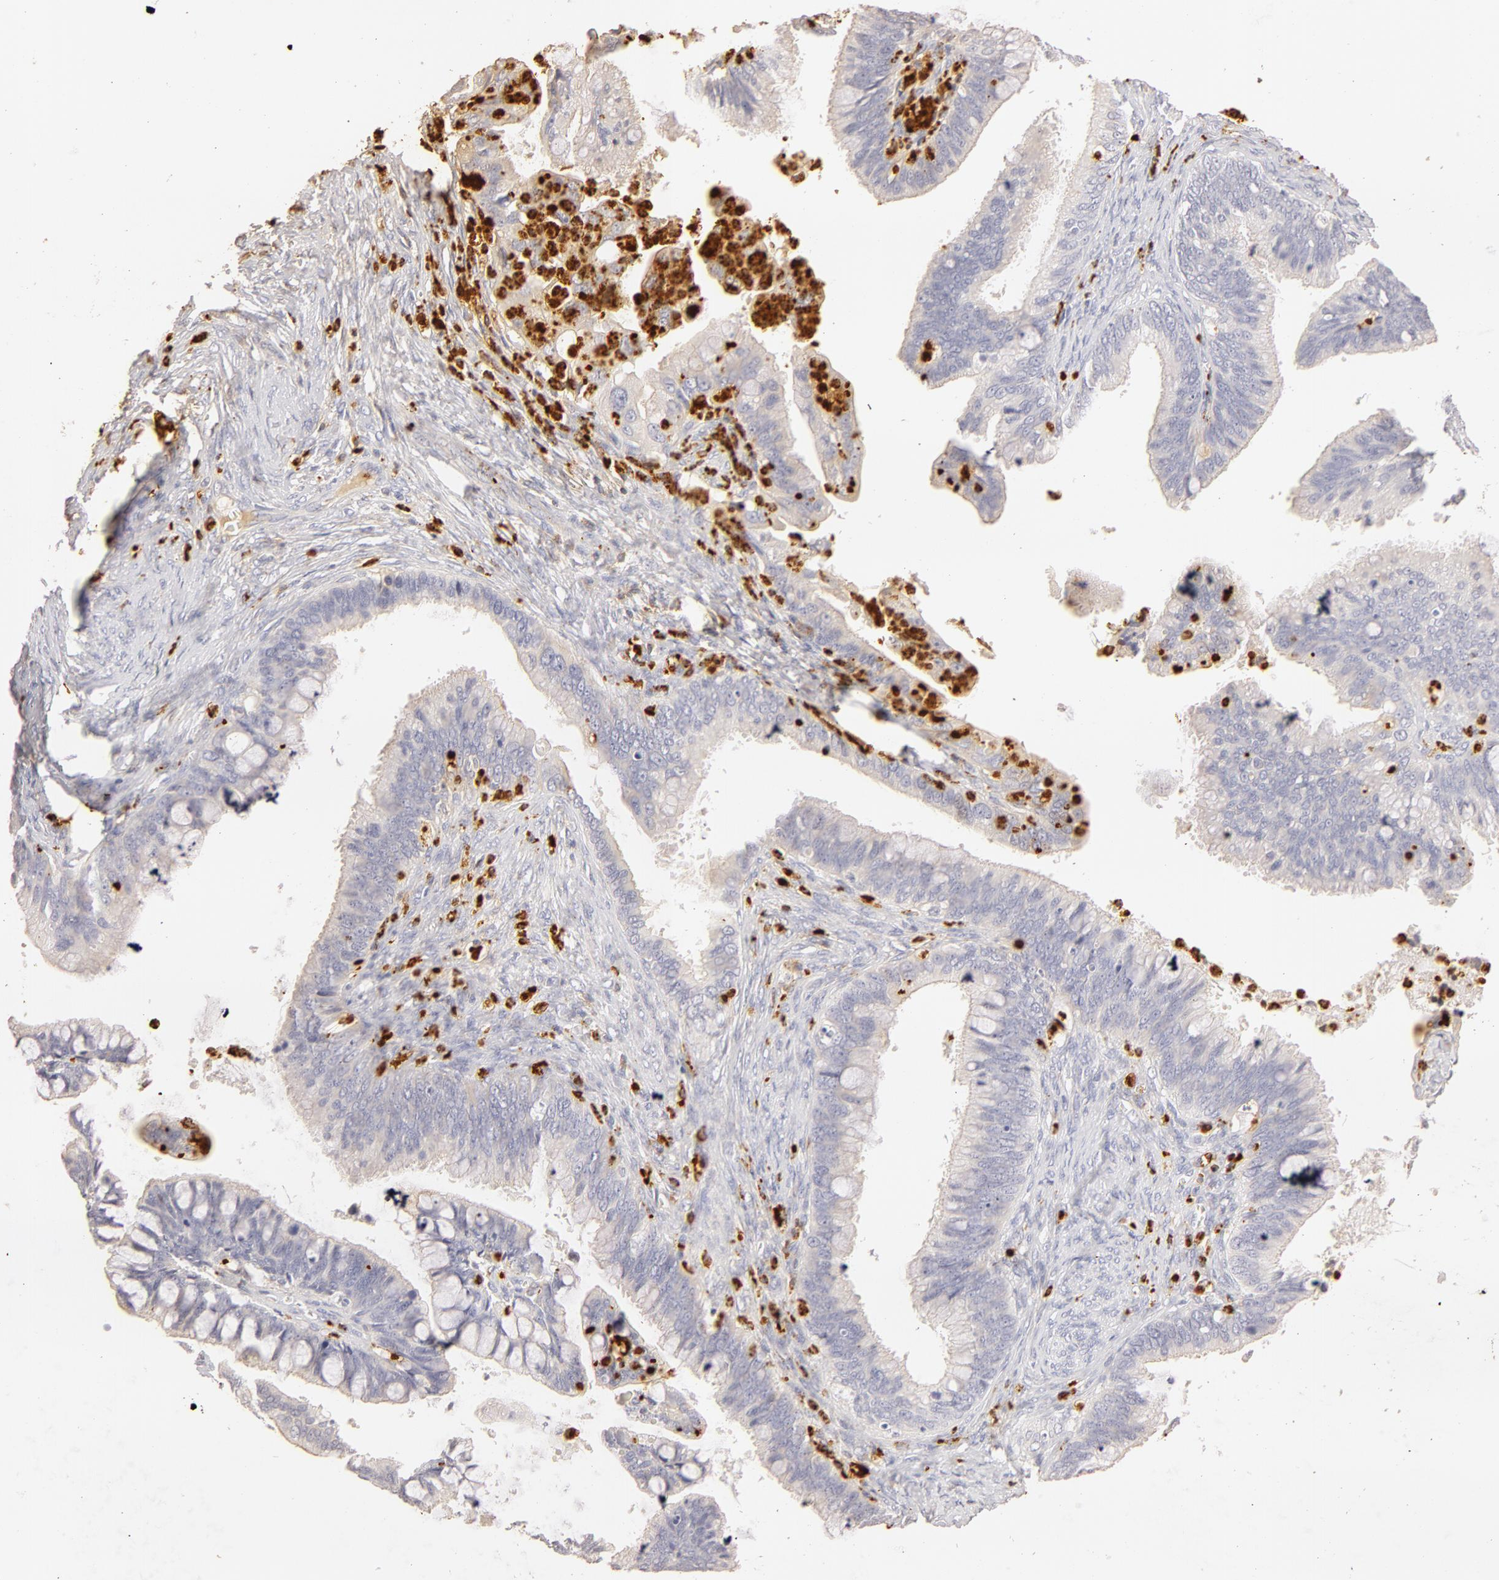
{"staining": {"intensity": "negative", "quantity": "none", "location": "none"}, "tissue": "cervical cancer", "cell_type": "Tumor cells", "image_type": "cancer", "snomed": [{"axis": "morphology", "description": "Adenocarcinoma, NOS"}, {"axis": "topography", "description": "Cervix"}], "caption": "A photomicrograph of cervical cancer (adenocarcinoma) stained for a protein shows no brown staining in tumor cells.", "gene": "C1R", "patient": {"sex": "female", "age": 47}}